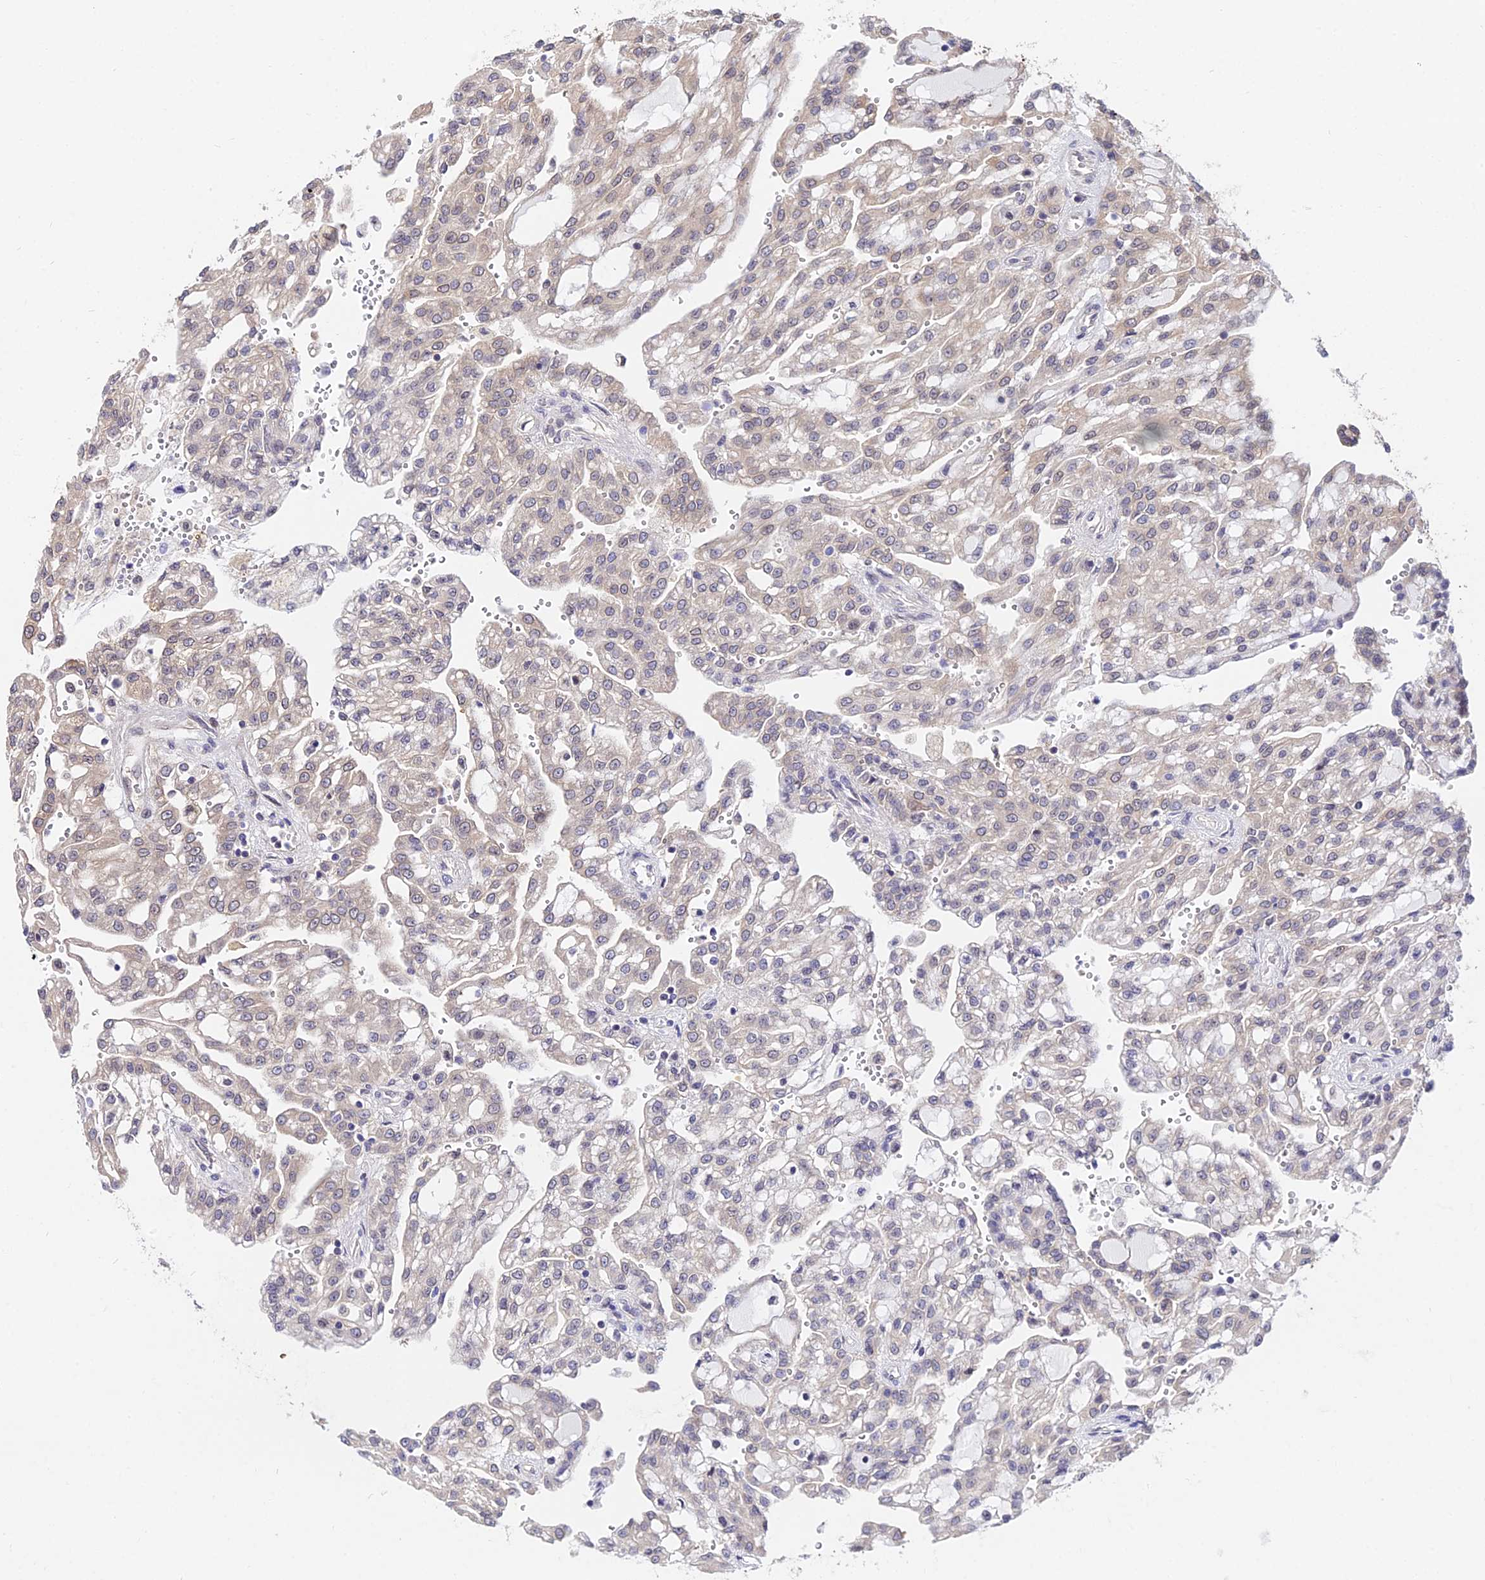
{"staining": {"intensity": "weak", "quantity": "25%-75%", "location": "cytoplasmic/membranous"}, "tissue": "renal cancer", "cell_type": "Tumor cells", "image_type": "cancer", "snomed": [{"axis": "morphology", "description": "Adenocarcinoma, NOS"}, {"axis": "topography", "description": "Kidney"}], "caption": "Renal cancer (adenocarcinoma) was stained to show a protein in brown. There is low levels of weak cytoplasmic/membranous positivity in about 25%-75% of tumor cells. The staining was performed using DAB (3,3'-diaminobenzidine), with brown indicating positive protein expression. Nuclei are stained blue with hematoxylin.", "gene": "INPP4A", "patient": {"sex": "male", "age": 63}}